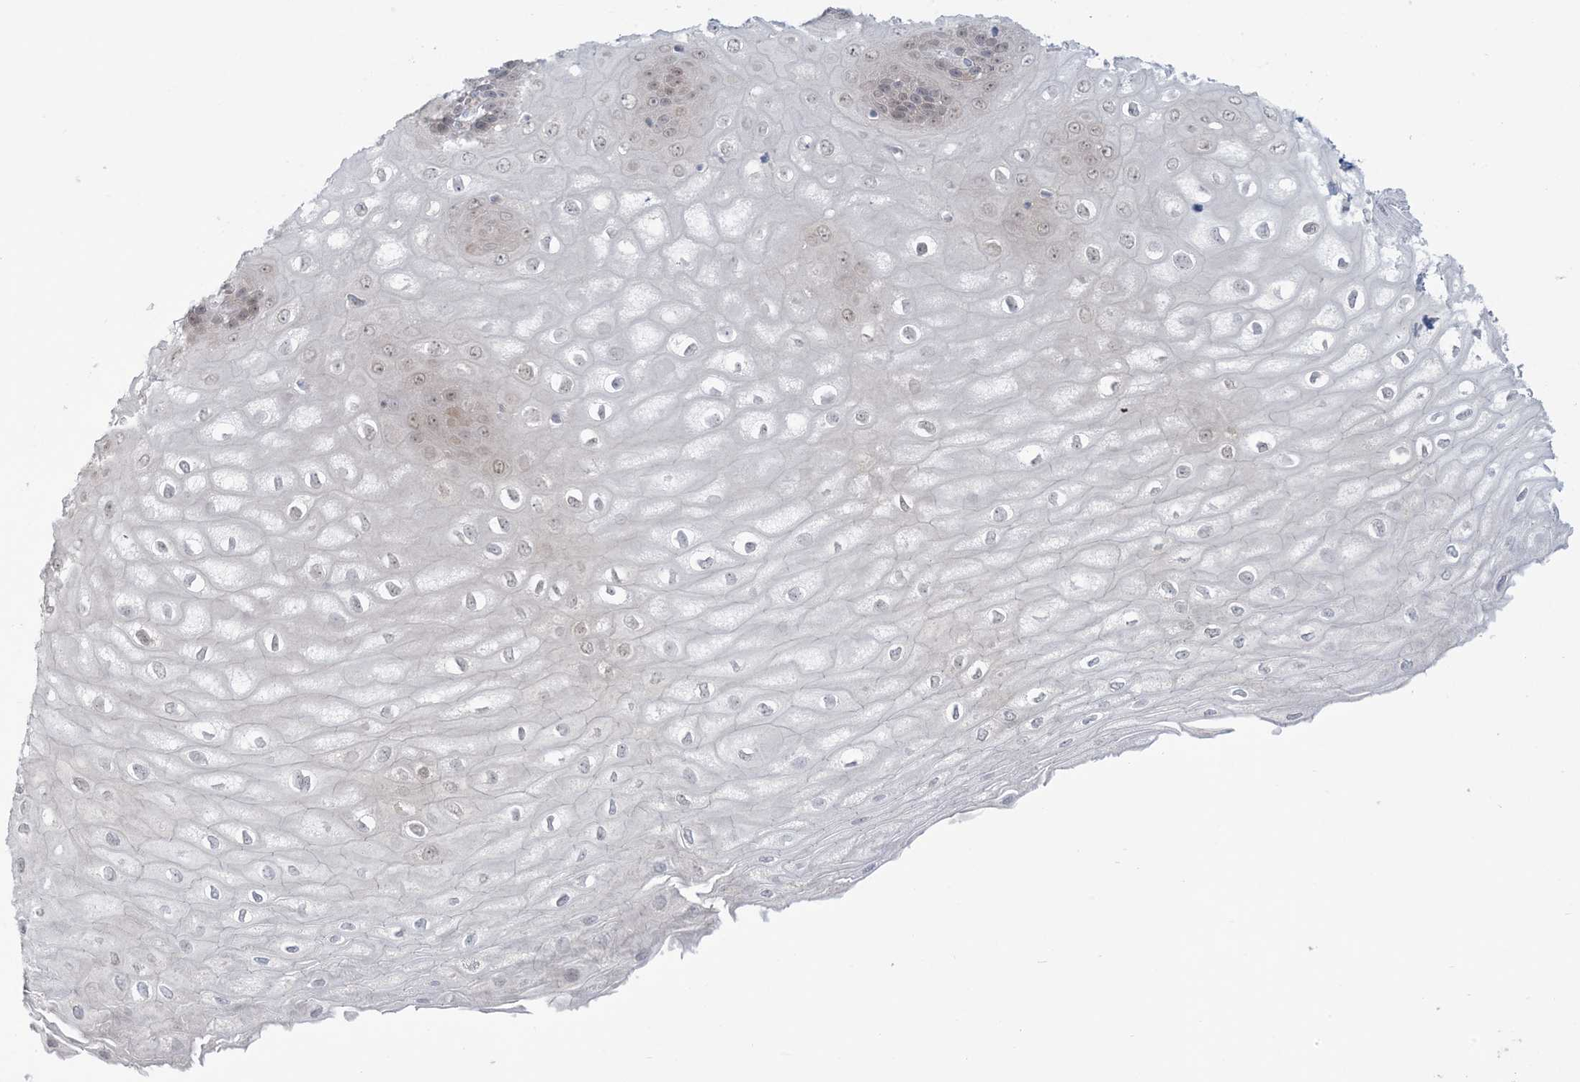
{"staining": {"intensity": "weak", "quantity": "25%-75%", "location": "nuclear"}, "tissue": "esophagus", "cell_type": "Squamous epithelial cells", "image_type": "normal", "snomed": [{"axis": "morphology", "description": "Normal tissue, NOS"}, {"axis": "topography", "description": "Esophagus"}], "caption": "Immunohistochemistry micrograph of benign esophagus: esophagus stained using IHC reveals low levels of weak protein expression localized specifically in the nuclear of squamous epithelial cells, appearing as a nuclear brown color.", "gene": "NRBP2", "patient": {"sex": "male", "age": 60}}